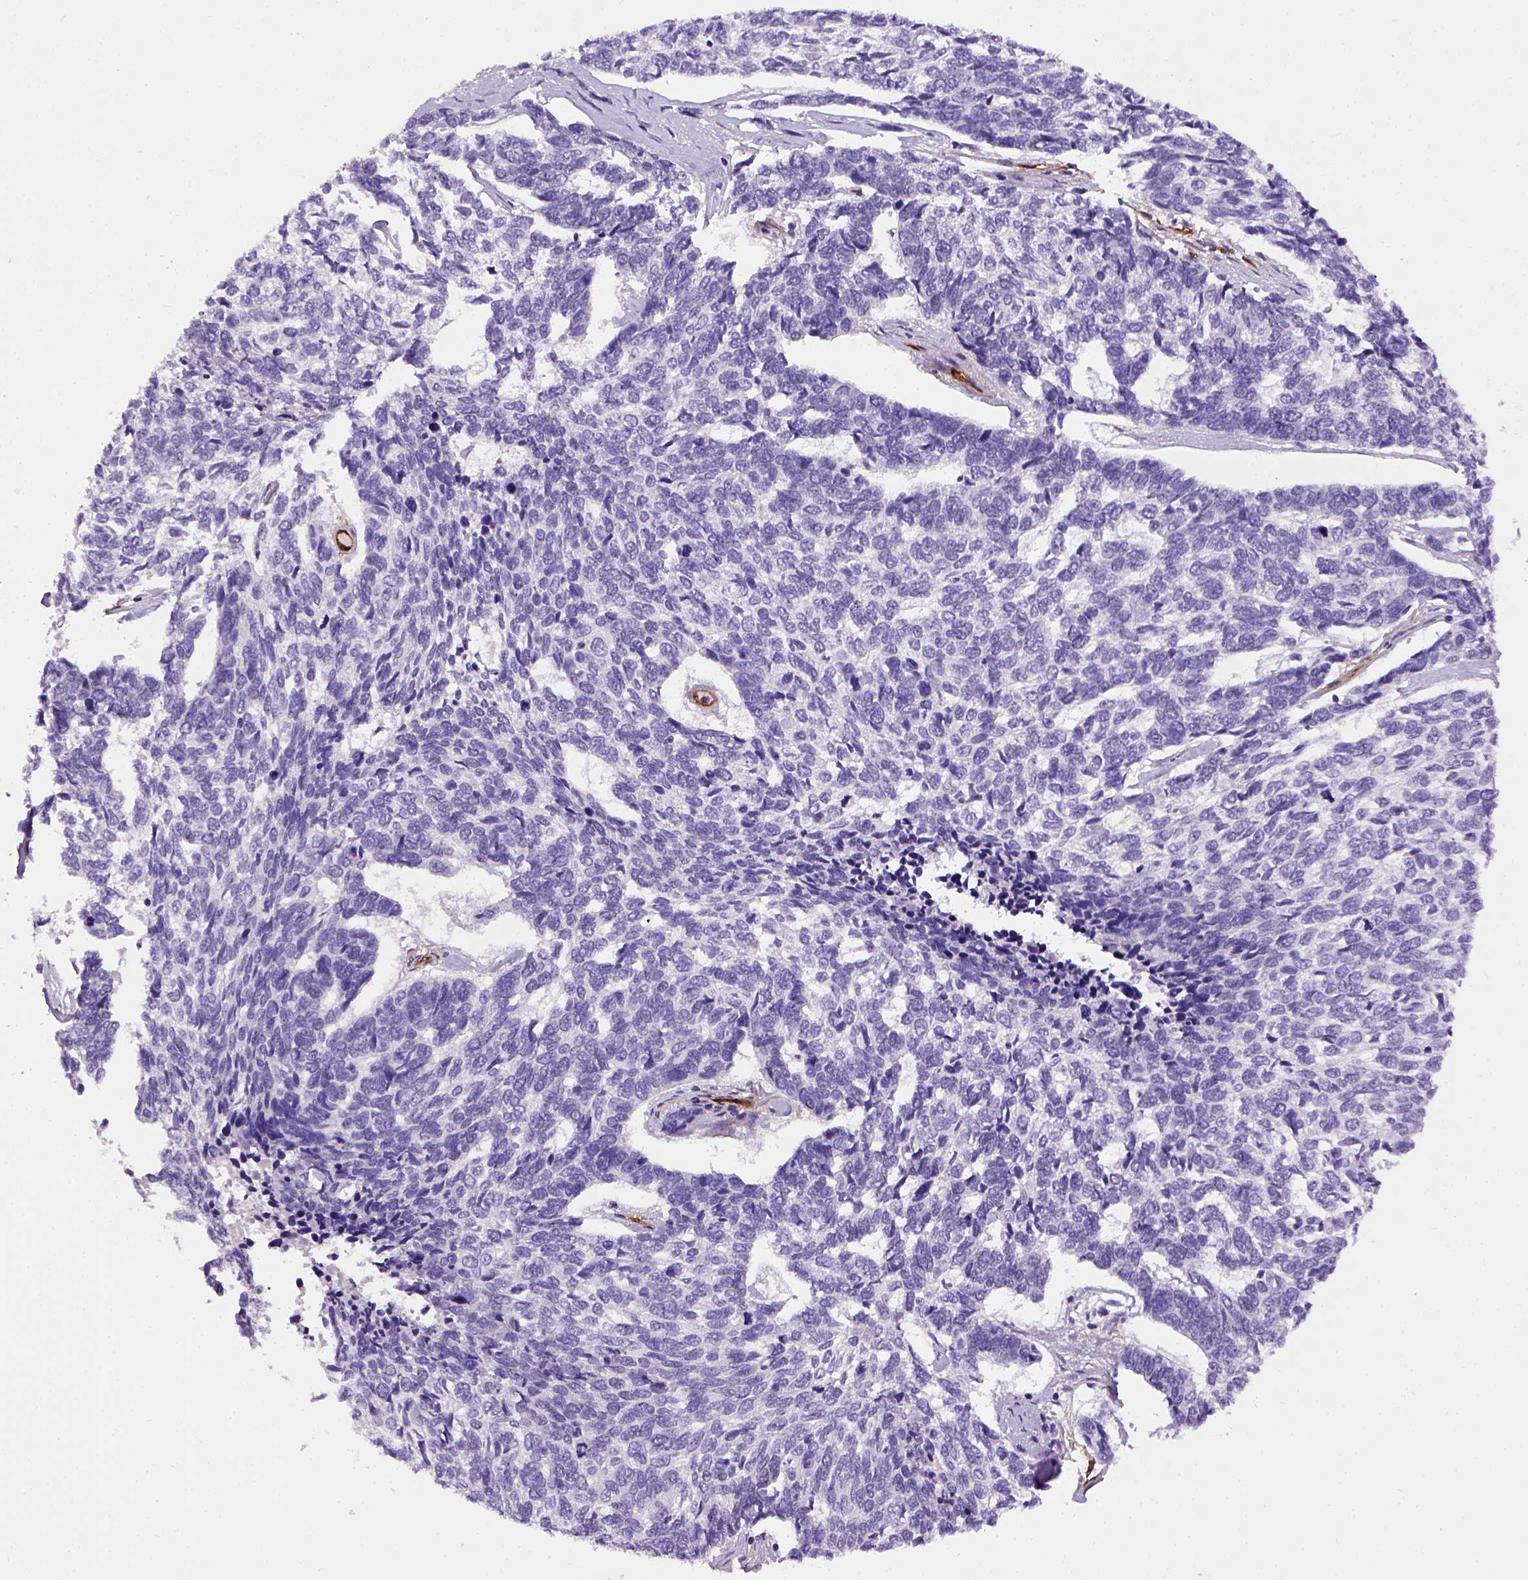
{"staining": {"intensity": "negative", "quantity": "none", "location": "none"}, "tissue": "skin cancer", "cell_type": "Tumor cells", "image_type": "cancer", "snomed": [{"axis": "morphology", "description": "Basal cell carcinoma"}, {"axis": "topography", "description": "Skin"}], "caption": "The IHC photomicrograph has no significant staining in tumor cells of skin cancer tissue.", "gene": "ENG", "patient": {"sex": "female", "age": 65}}